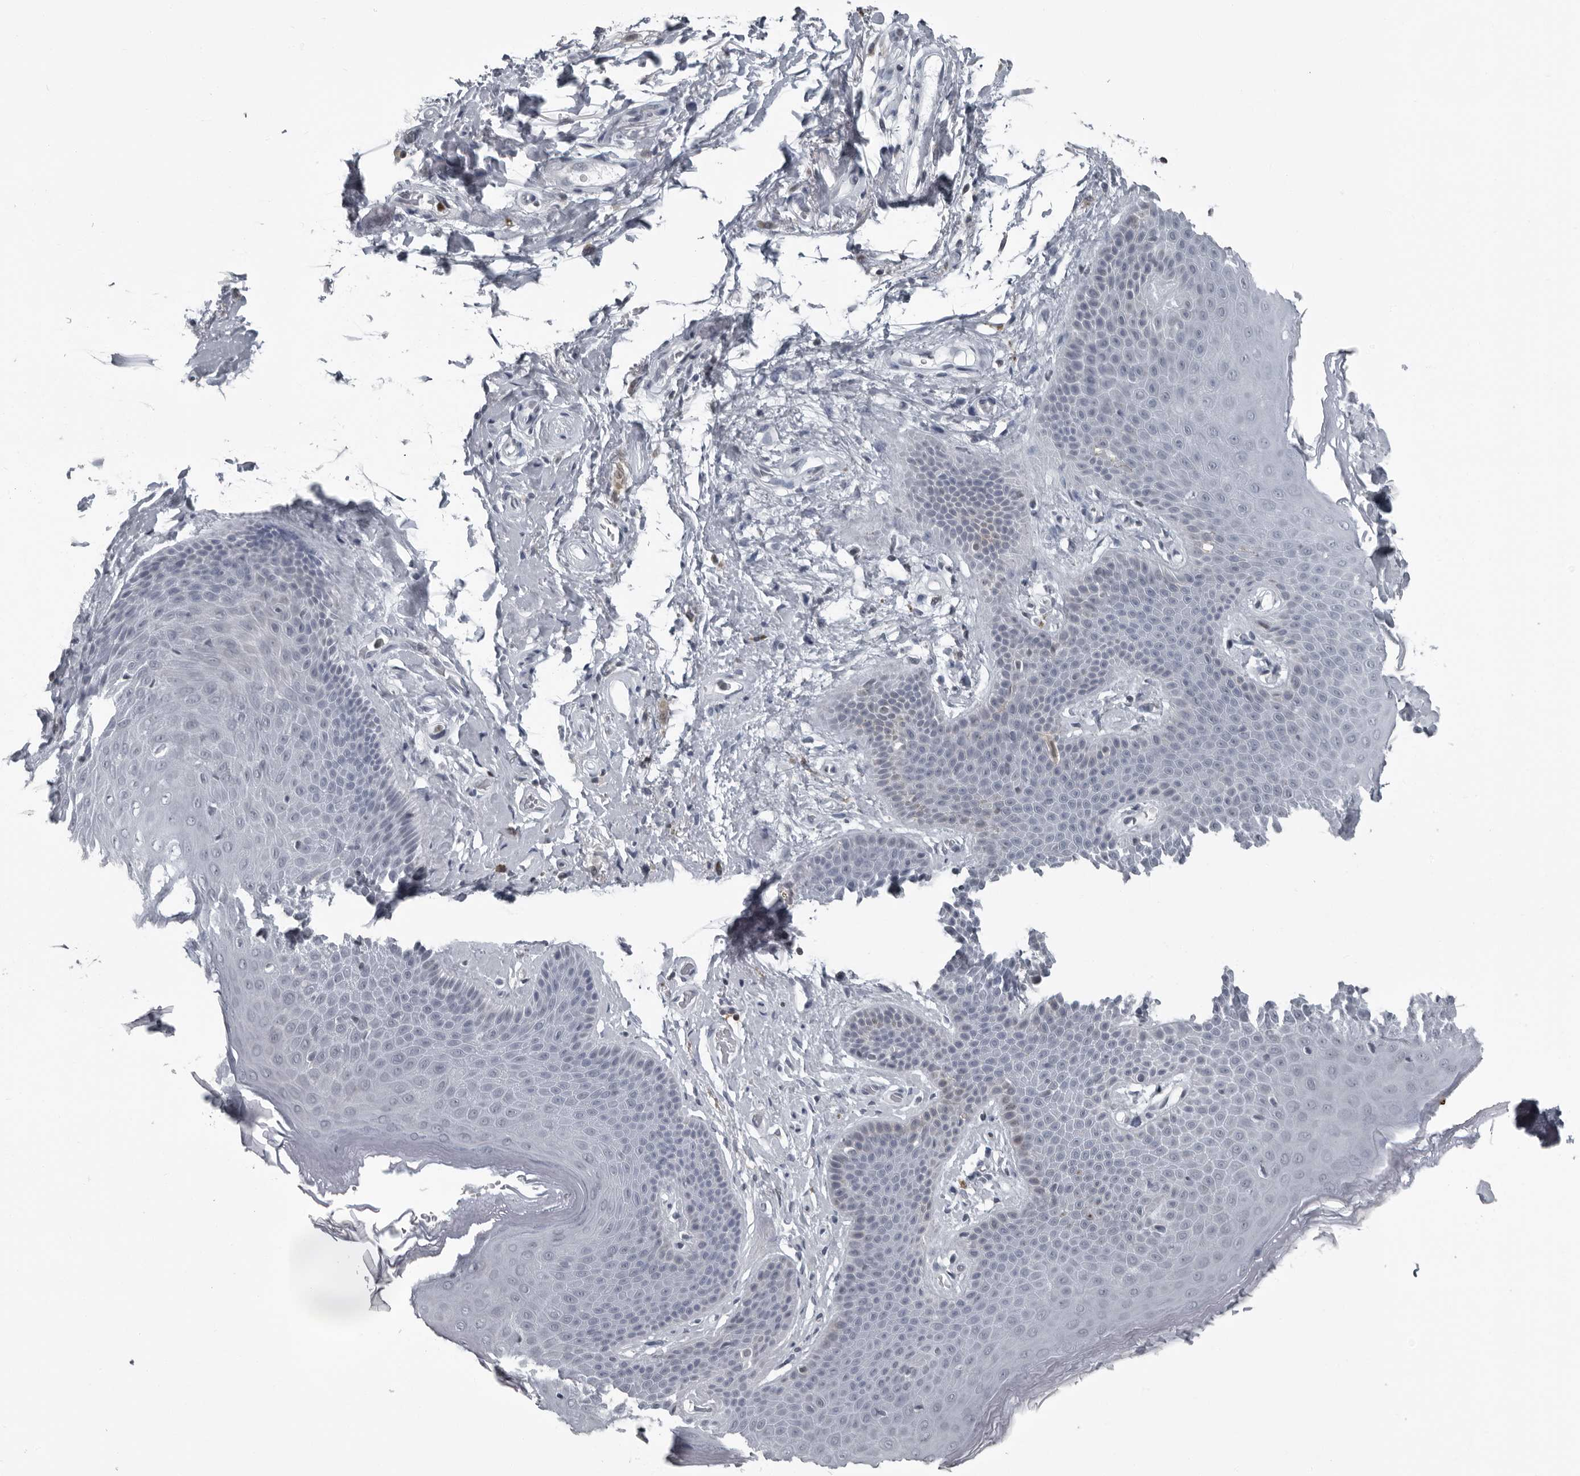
{"staining": {"intensity": "weak", "quantity": "<25%", "location": "cytoplasmic/membranous"}, "tissue": "skin", "cell_type": "Epidermal cells", "image_type": "normal", "snomed": [{"axis": "morphology", "description": "Normal tissue, NOS"}, {"axis": "topography", "description": "Anal"}], "caption": "Epidermal cells are negative for brown protein staining in unremarkable skin. (DAB (3,3'-diaminobenzidine) immunohistochemistry (IHC) with hematoxylin counter stain).", "gene": "RTCA", "patient": {"sex": "male", "age": 74}}